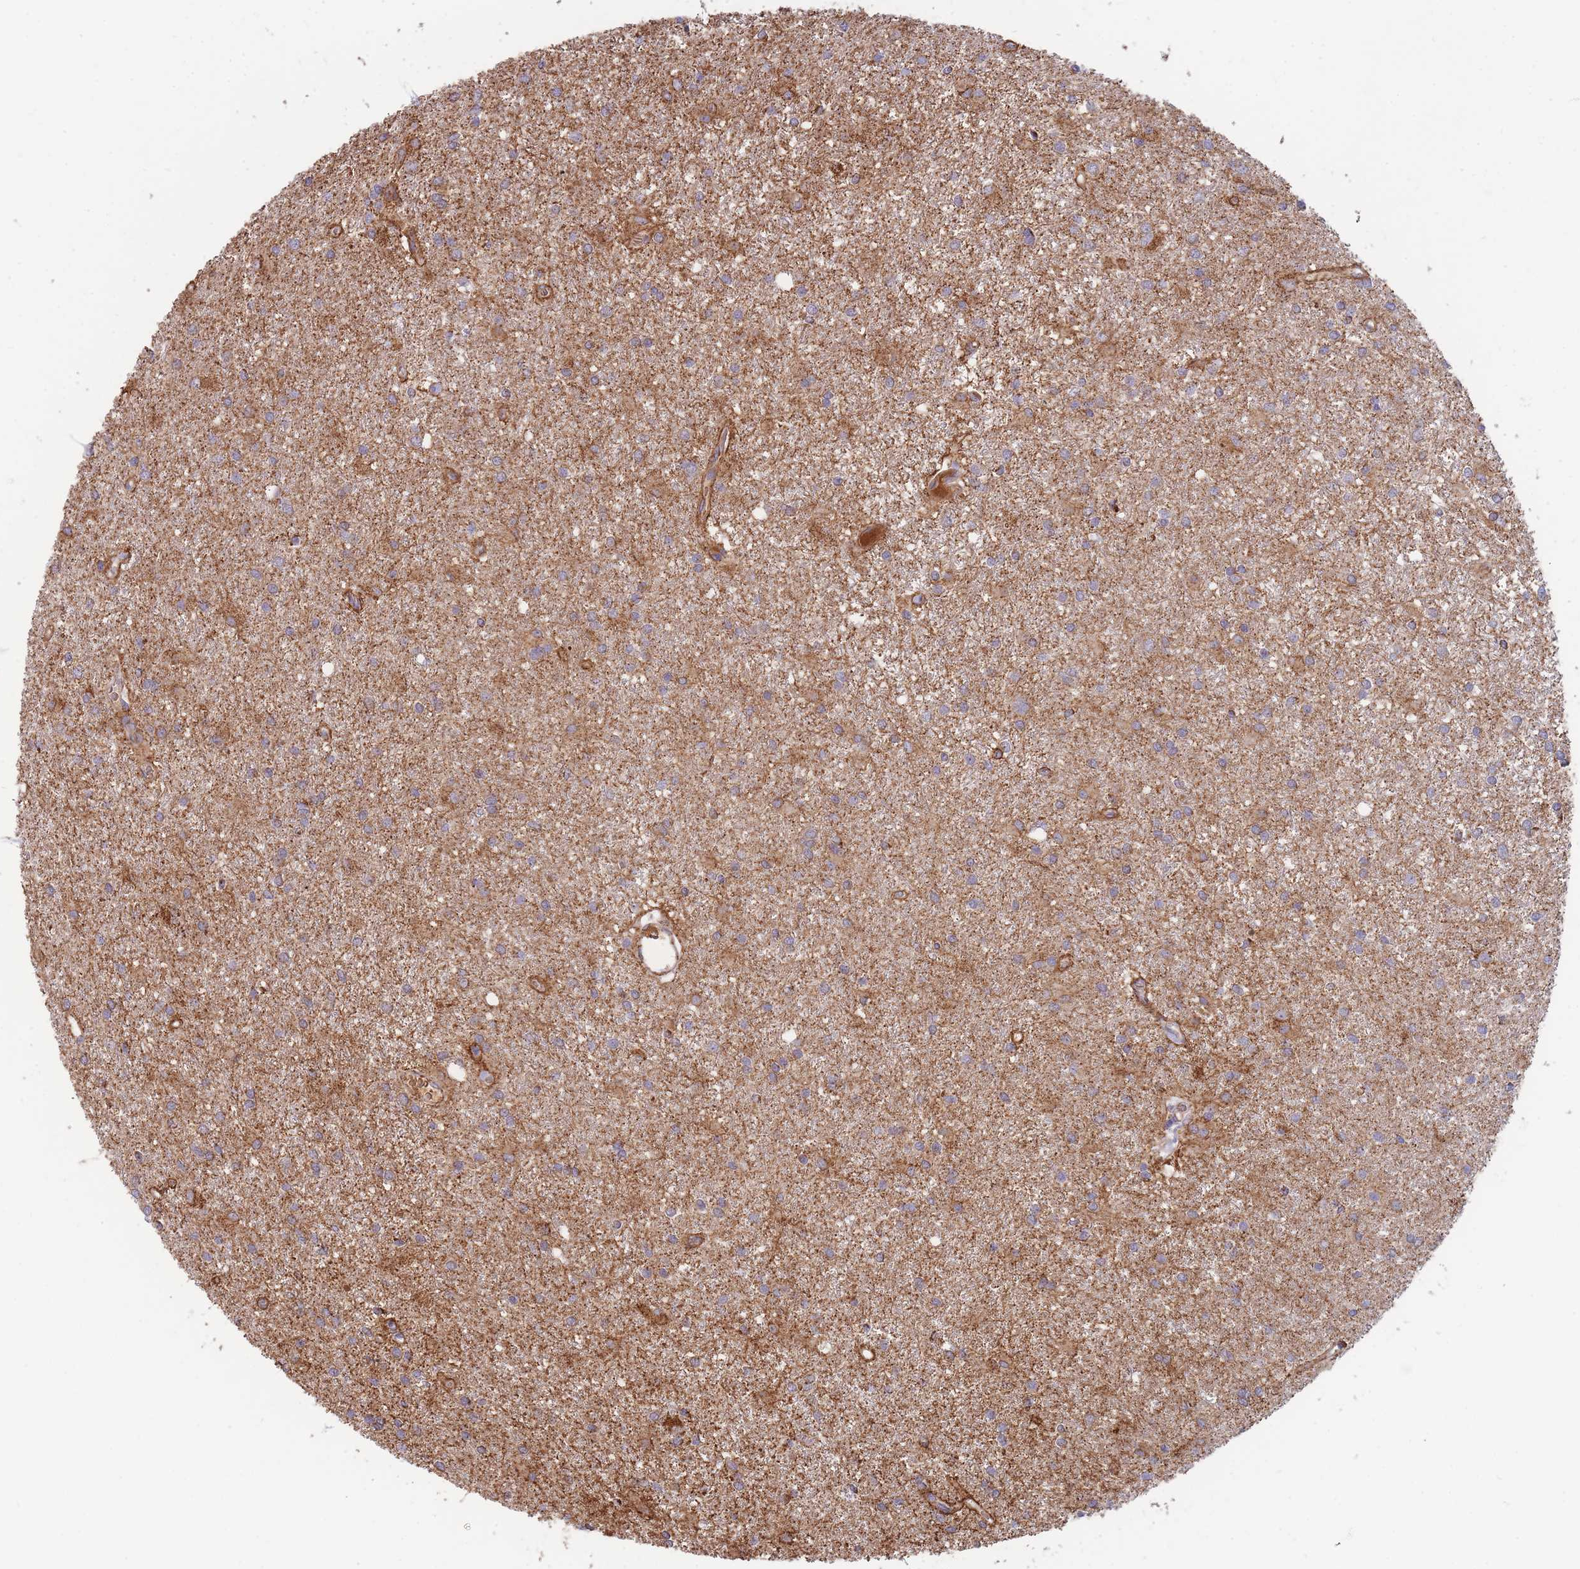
{"staining": {"intensity": "moderate", "quantity": "25%-75%", "location": "cytoplasmic/membranous"}, "tissue": "glioma", "cell_type": "Tumor cells", "image_type": "cancer", "snomed": [{"axis": "morphology", "description": "Glioma, malignant, High grade"}, {"axis": "topography", "description": "Brain"}], "caption": "Immunohistochemistry (IHC) histopathology image of neoplastic tissue: glioma stained using immunohistochemistry (IHC) exhibits medium levels of moderate protein expression localized specifically in the cytoplasmic/membranous of tumor cells, appearing as a cytoplasmic/membranous brown color.", "gene": "MRPL17", "patient": {"sex": "female", "age": 50}}